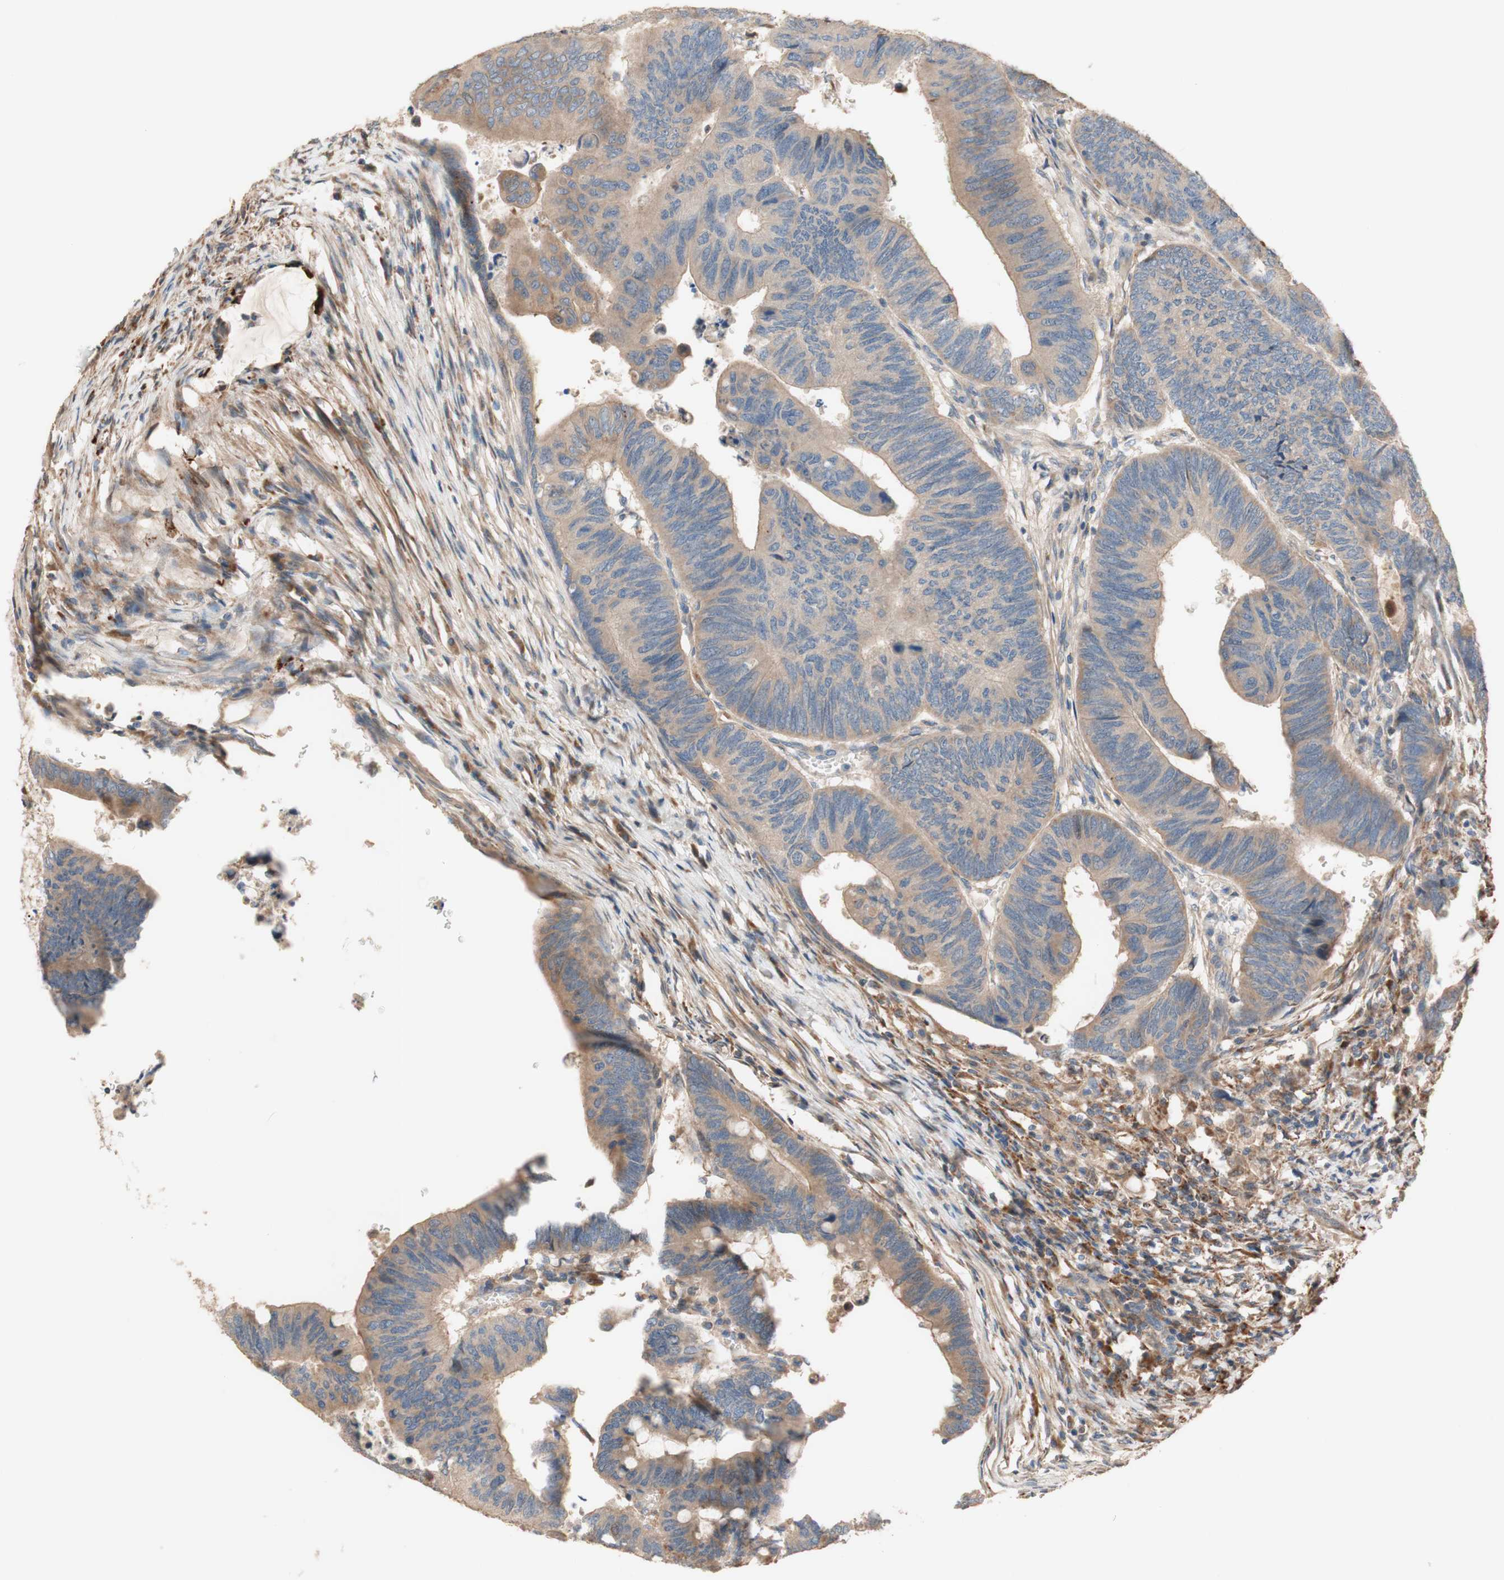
{"staining": {"intensity": "negative", "quantity": "none", "location": "none"}, "tissue": "colorectal cancer", "cell_type": "Tumor cells", "image_type": "cancer", "snomed": [{"axis": "morphology", "description": "Normal tissue, NOS"}, {"axis": "morphology", "description": "Adenocarcinoma, NOS"}, {"axis": "topography", "description": "Rectum"}, {"axis": "topography", "description": "Peripheral nerve tissue"}], "caption": "There is no significant staining in tumor cells of colorectal cancer (adenocarcinoma).", "gene": "PTPN21", "patient": {"sex": "male", "age": 92}}